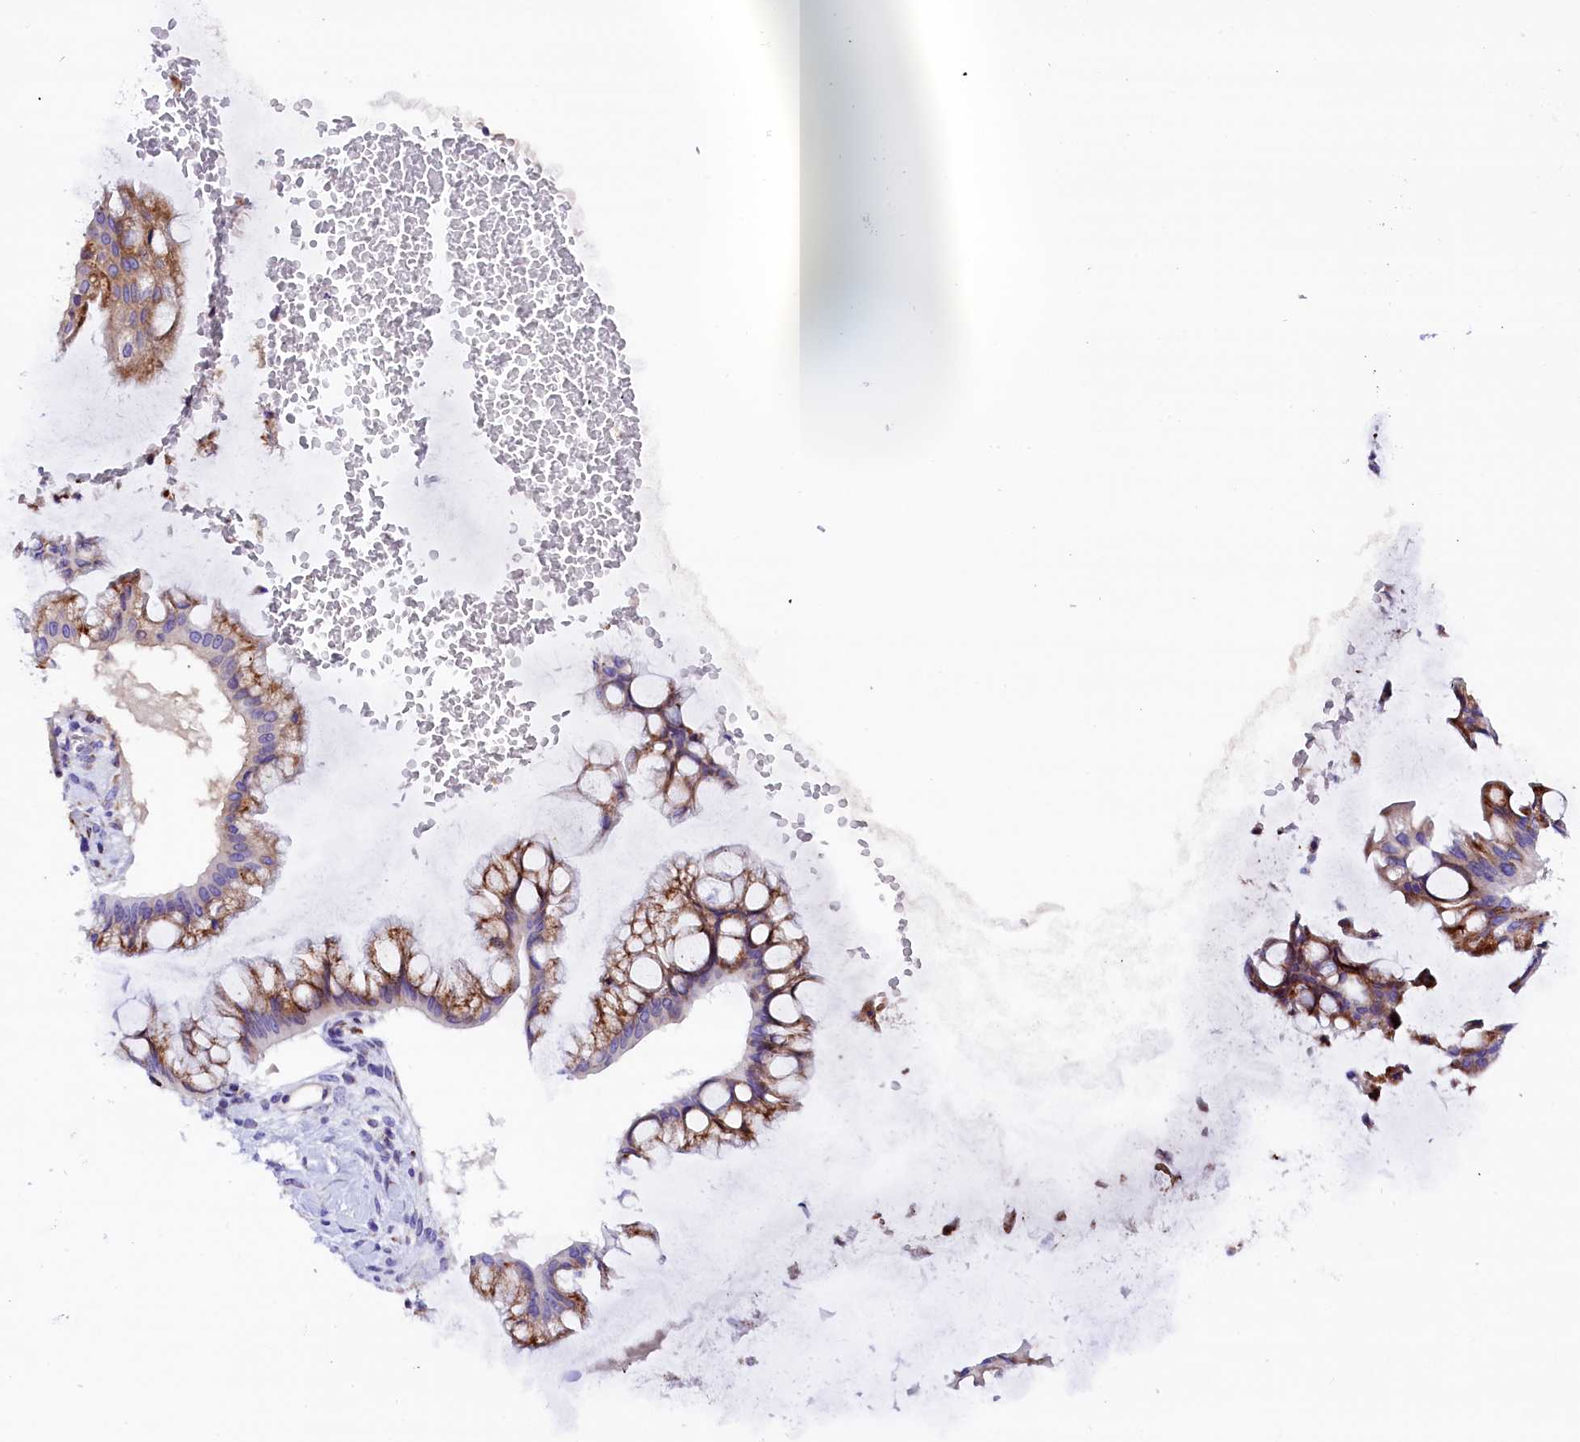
{"staining": {"intensity": "moderate", "quantity": "<25%", "location": "cytoplasmic/membranous"}, "tissue": "ovarian cancer", "cell_type": "Tumor cells", "image_type": "cancer", "snomed": [{"axis": "morphology", "description": "Cystadenocarcinoma, mucinous, NOS"}, {"axis": "topography", "description": "Ovary"}], "caption": "Protein expression by immunohistochemistry shows moderate cytoplasmic/membranous expression in about <25% of tumor cells in ovarian mucinous cystadenocarcinoma.", "gene": "CMTR2", "patient": {"sex": "female", "age": 73}}